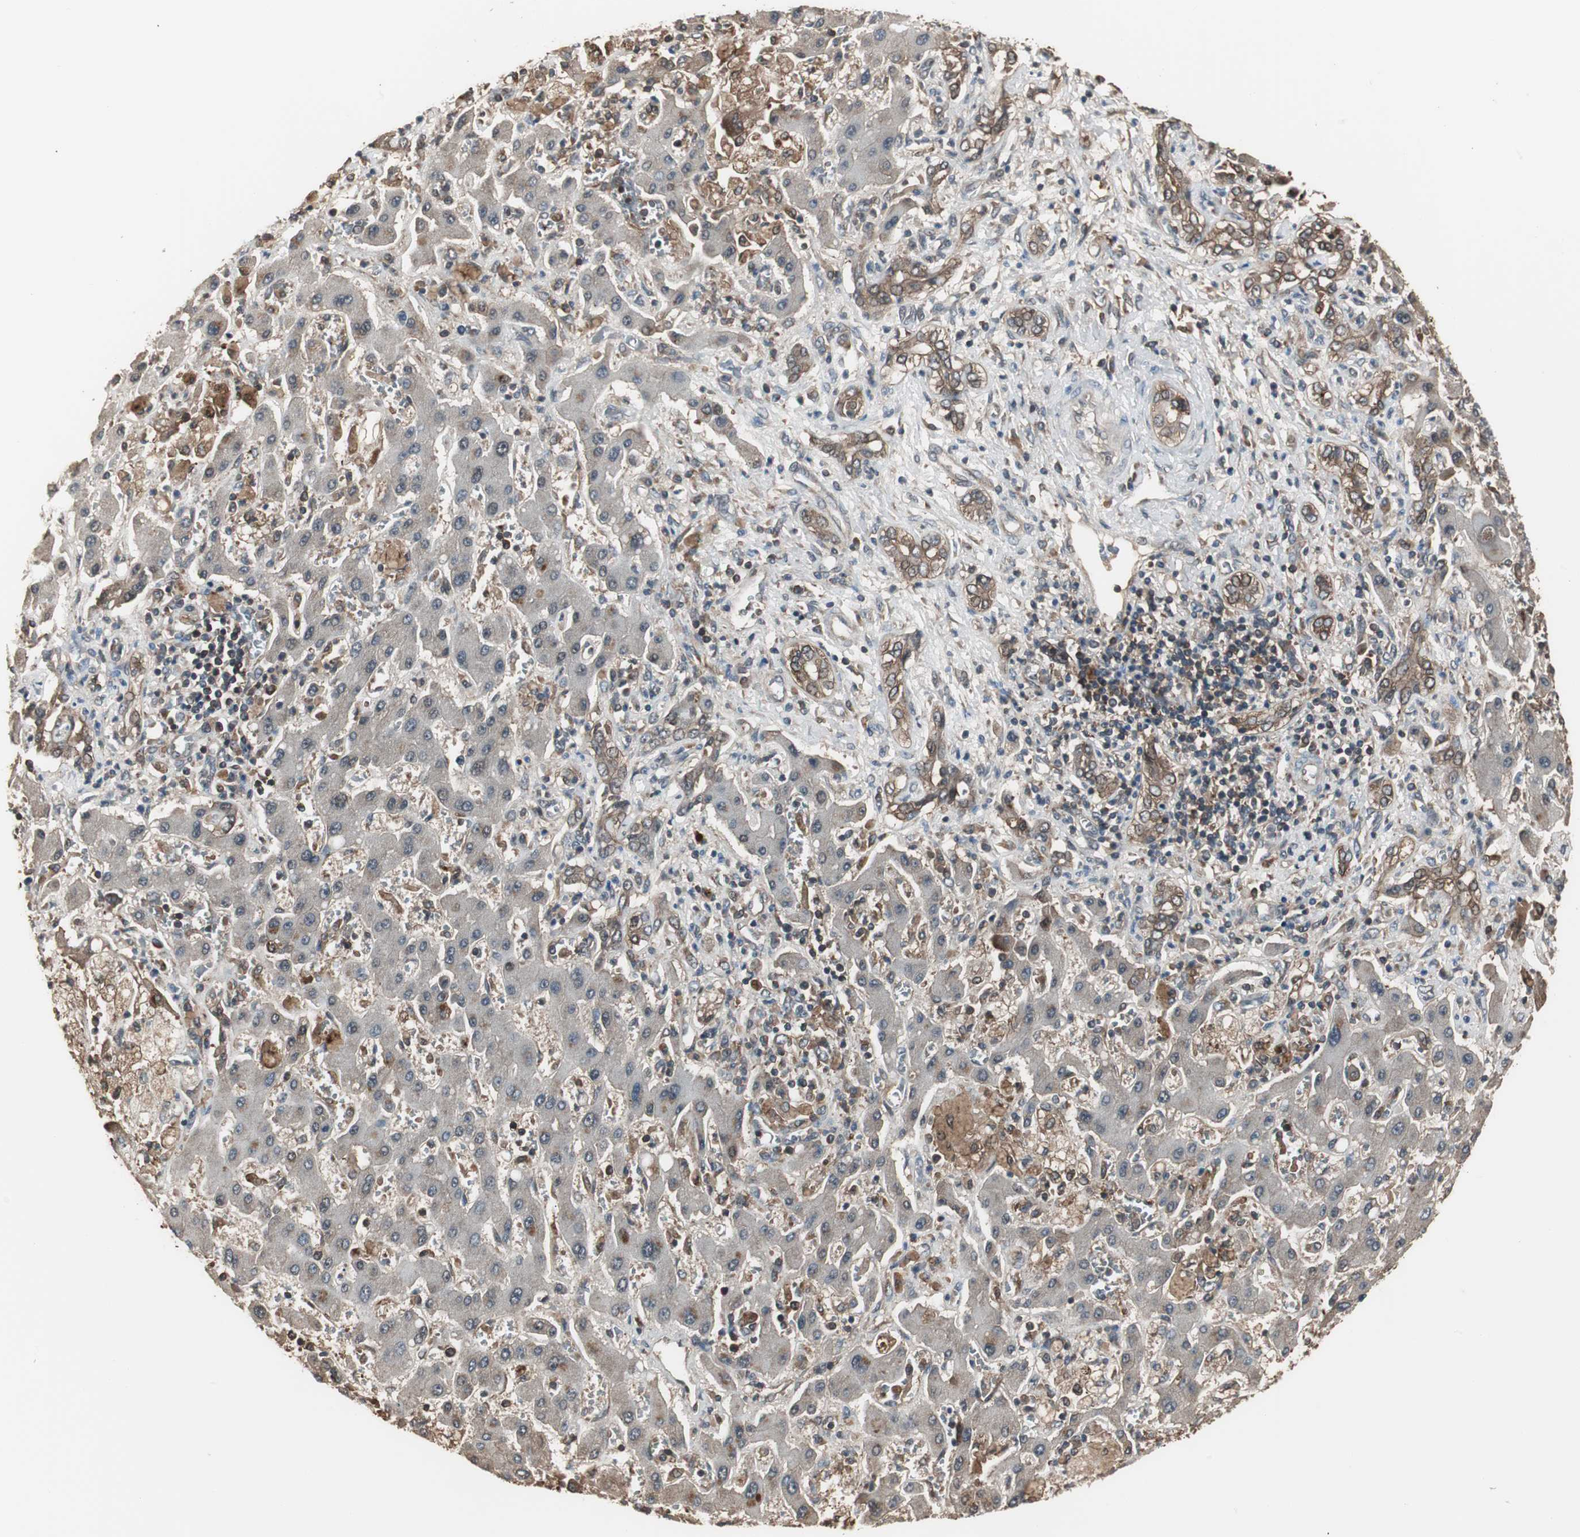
{"staining": {"intensity": "moderate", "quantity": "25%-75%", "location": "cytoplasmic/membranous"}, "tissue": "liver cancer", "cell_type": "Tumor cells", "image_type": "cancer", "snomed": [{"axis": "morphology", "description": "Cholangiocarcinoma"}, {"axis": "topography", "description": "Liver"}], "caption": "Protein staining demonstrates moderate cytoplasmic/membranous positivity in approximately 25%-75% of tumor cells in liver cancer (cholangiocarcinoma). The staining was performed using DAB, with brown indicating positive protein expression. Nuclei are stained blue with hematoxylin.", "gene": "CAPNS1", "patient": {"sex": "male", "age": 50}}